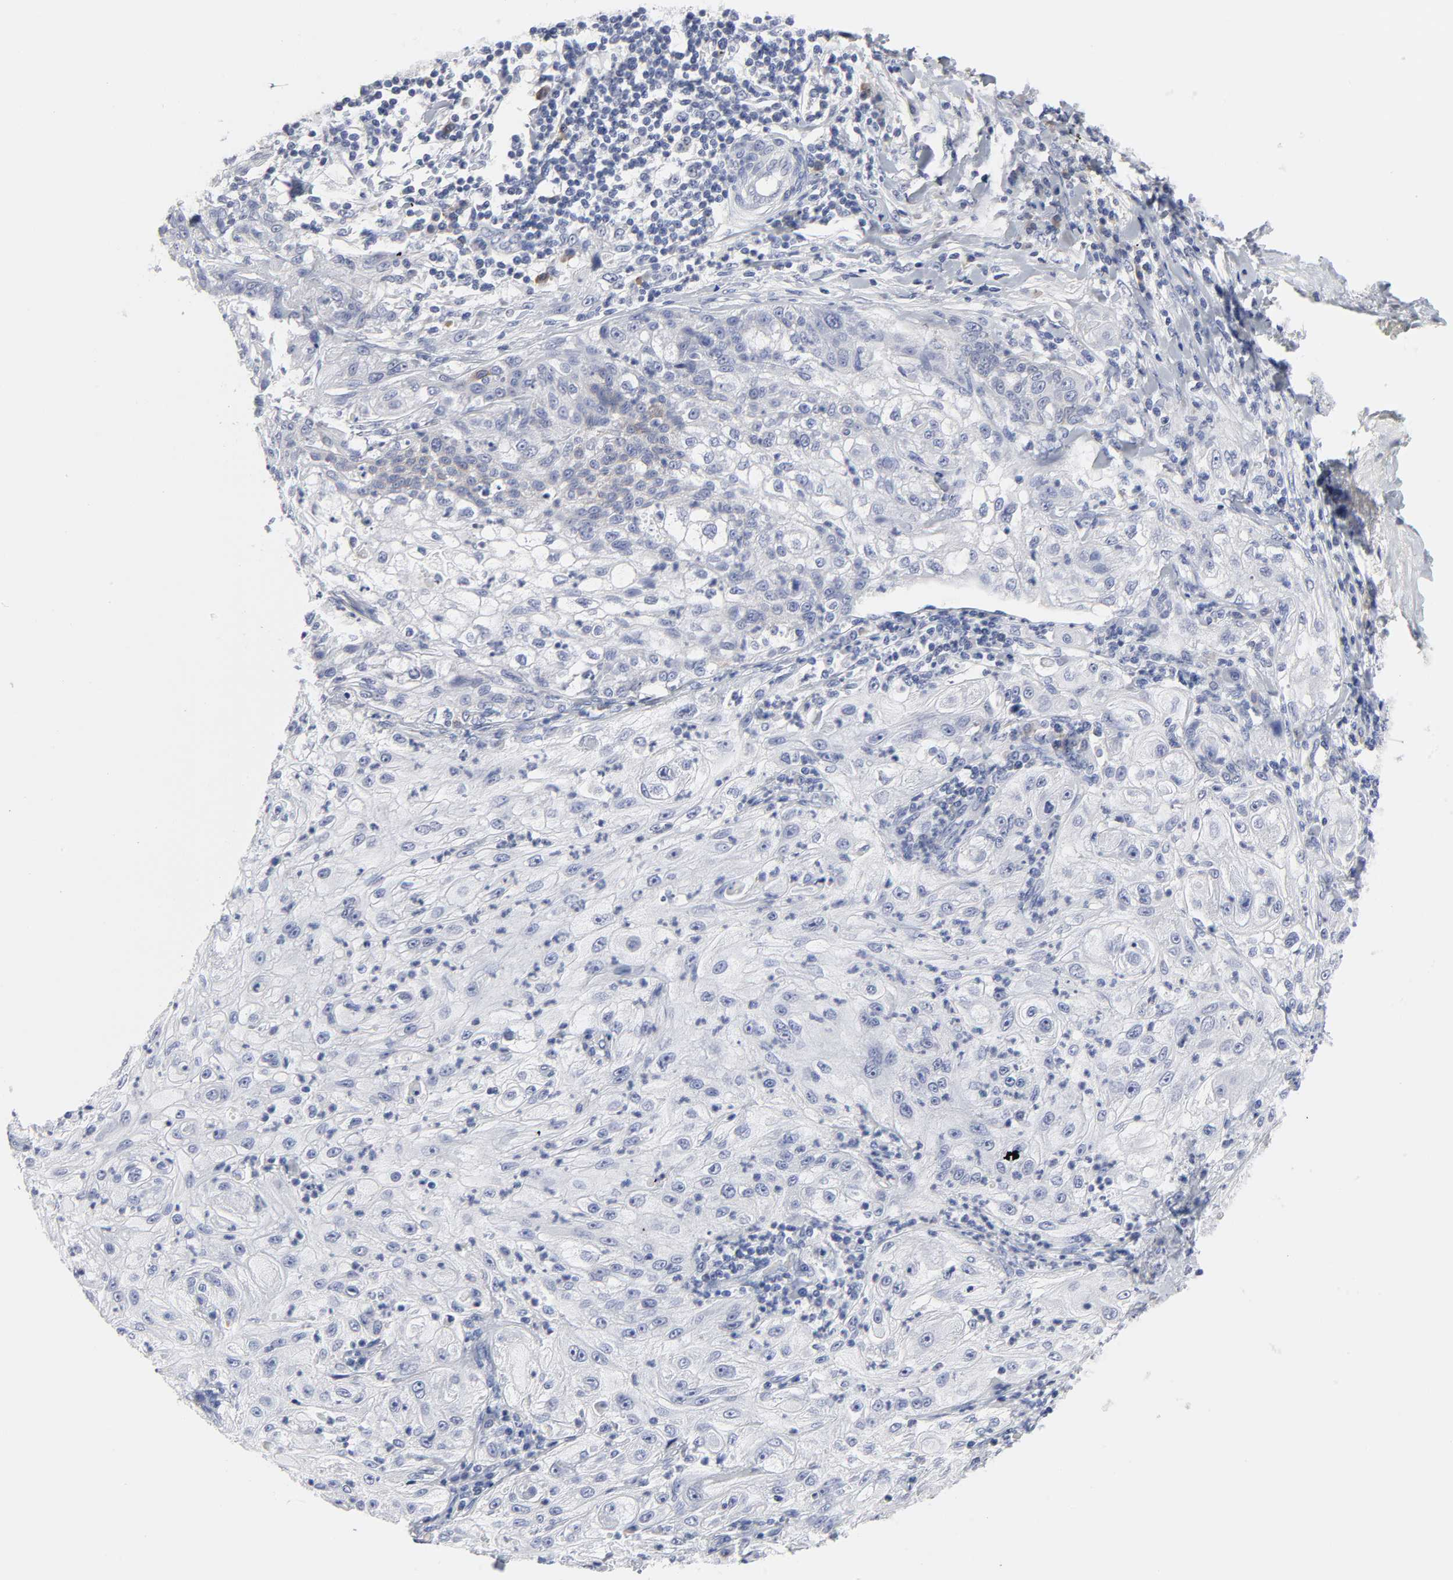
{"staining": {"intensity": "negative", "quantity": "none", "location": "none"}, "tissue": "lung cancer", "cell_type": "Tumor cells", "image_type": "cancer", "snomed": [{"axis": "morphology", "description": "Inflammation, NOS"}, {"axis": "morphology", "description": "Squamous cell carcinoma, NOS"}, {"axis": "topography", "description": "Lymph node"}, {"axis": "topography", "description": "Soft tissue"}, {"axis": "topography", "description": "Lung"}], "caption": "An image of human squamous cell carcinoma (lung) is negative for staining in tumor cells. The staining was performed using DAB (3,3'-diaminobenzidine) to visualize the protein expression in brown, while the nuclei were stained in blue with hematoxylin (Magnification: 20x).", "gene": "HNF4A", "patient": {"sex": "male", "age": 66}}